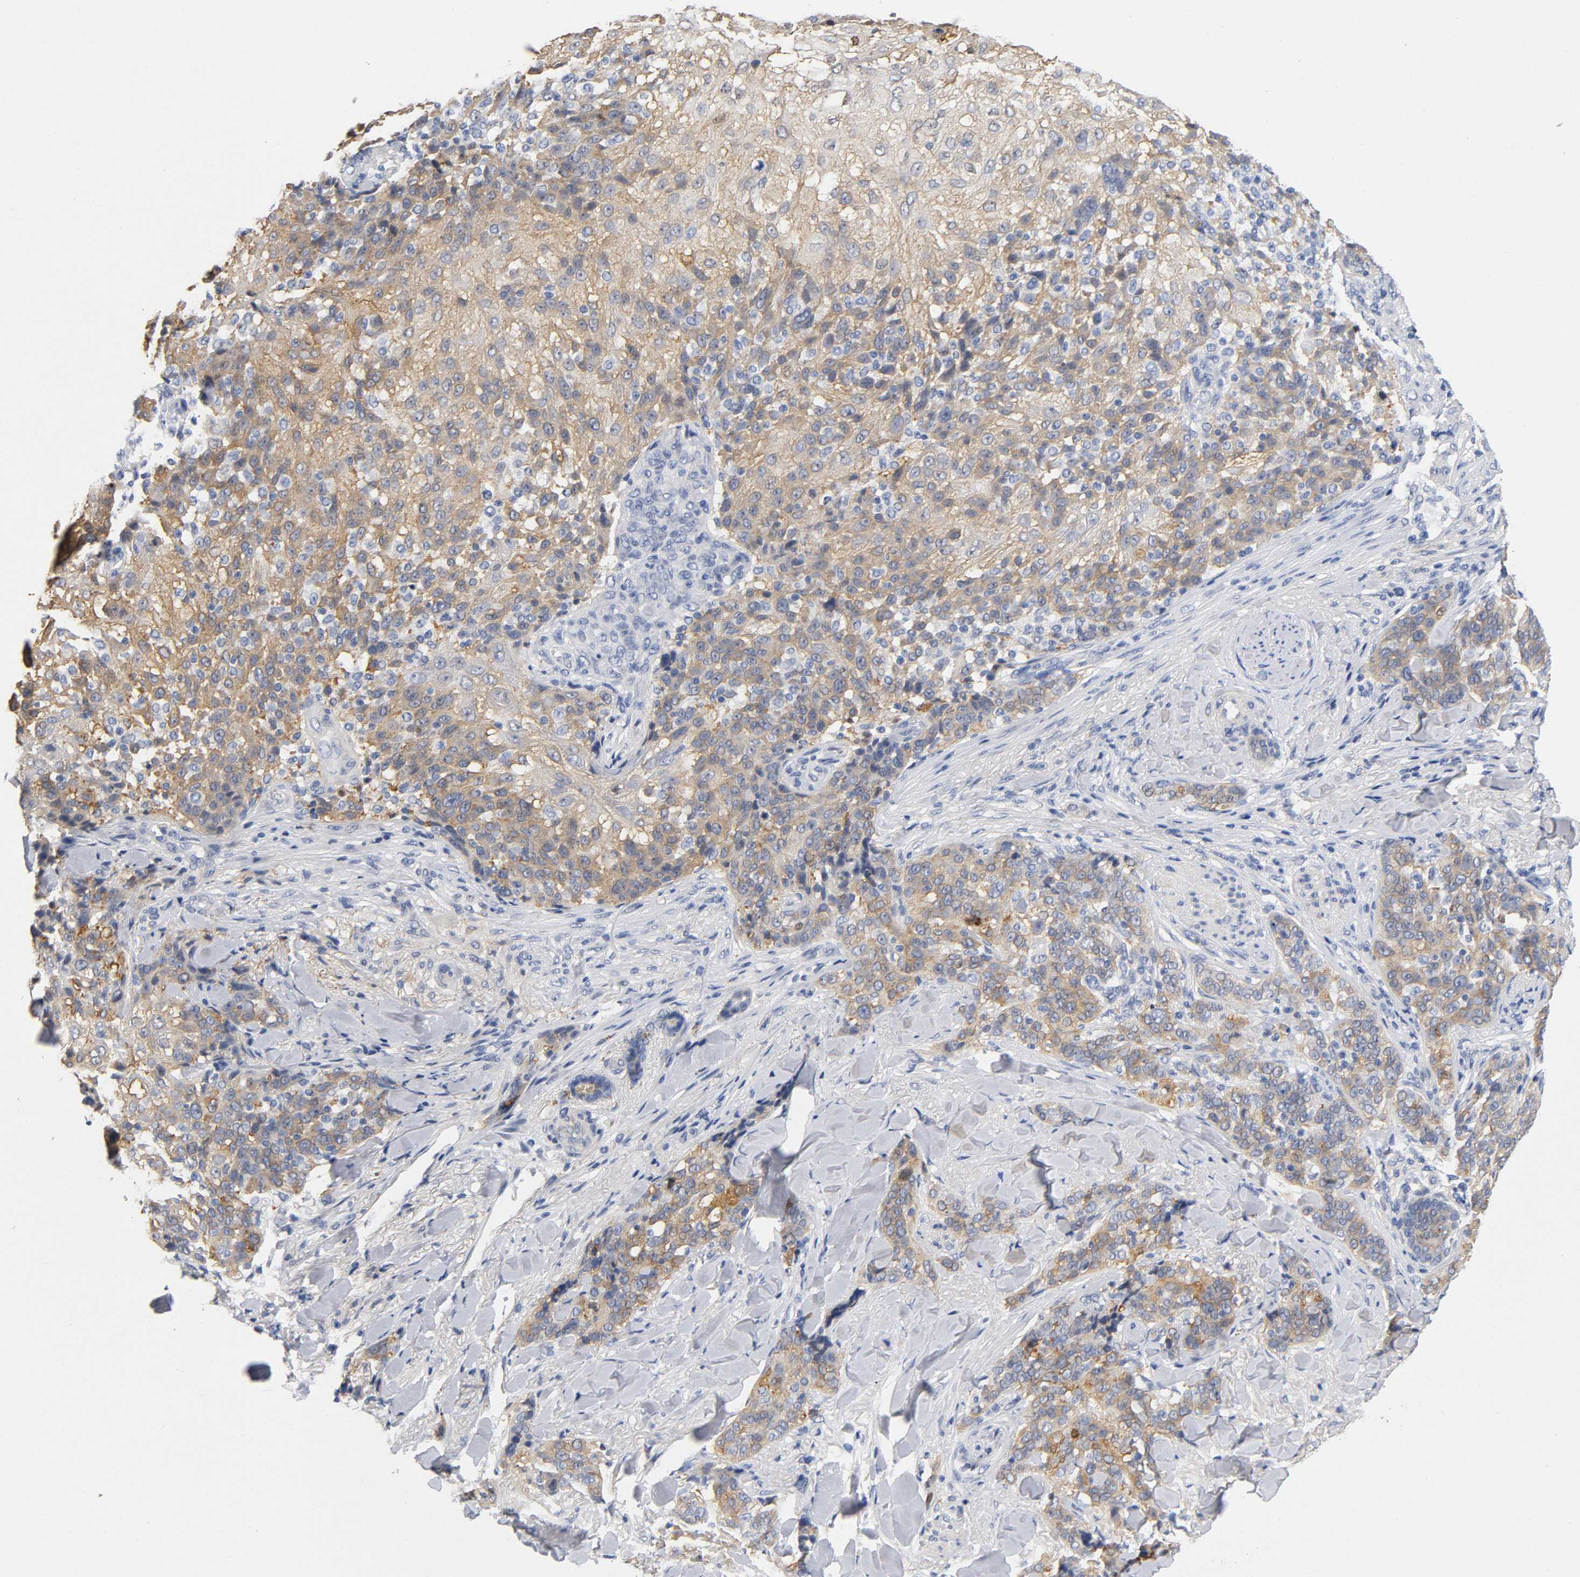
{"staining": {"intensity": "moderate", "quantity": ">75%", "location": "cytoplasmic/membranous"}, "tissue": "skin cancer", "cell_type": "Tumor cells", "image_type": "cancer", "snomed": [{"axis": "morphology", "description": "Normal tissue, NOS"}, {"axis": "morphology", "description": "Squamous cell carcinoma, NOS"}, {"axis": "topography", "description": "Skin"}], "caption": "Human squamous cell carcinoma (skin) stained with a brown dye exhibits moderate cytoplasmic/membranous positive expression in approximately >75% of tumor cells.", "gene": "TNC", "patient": {"sex": "female", "age": 83}}